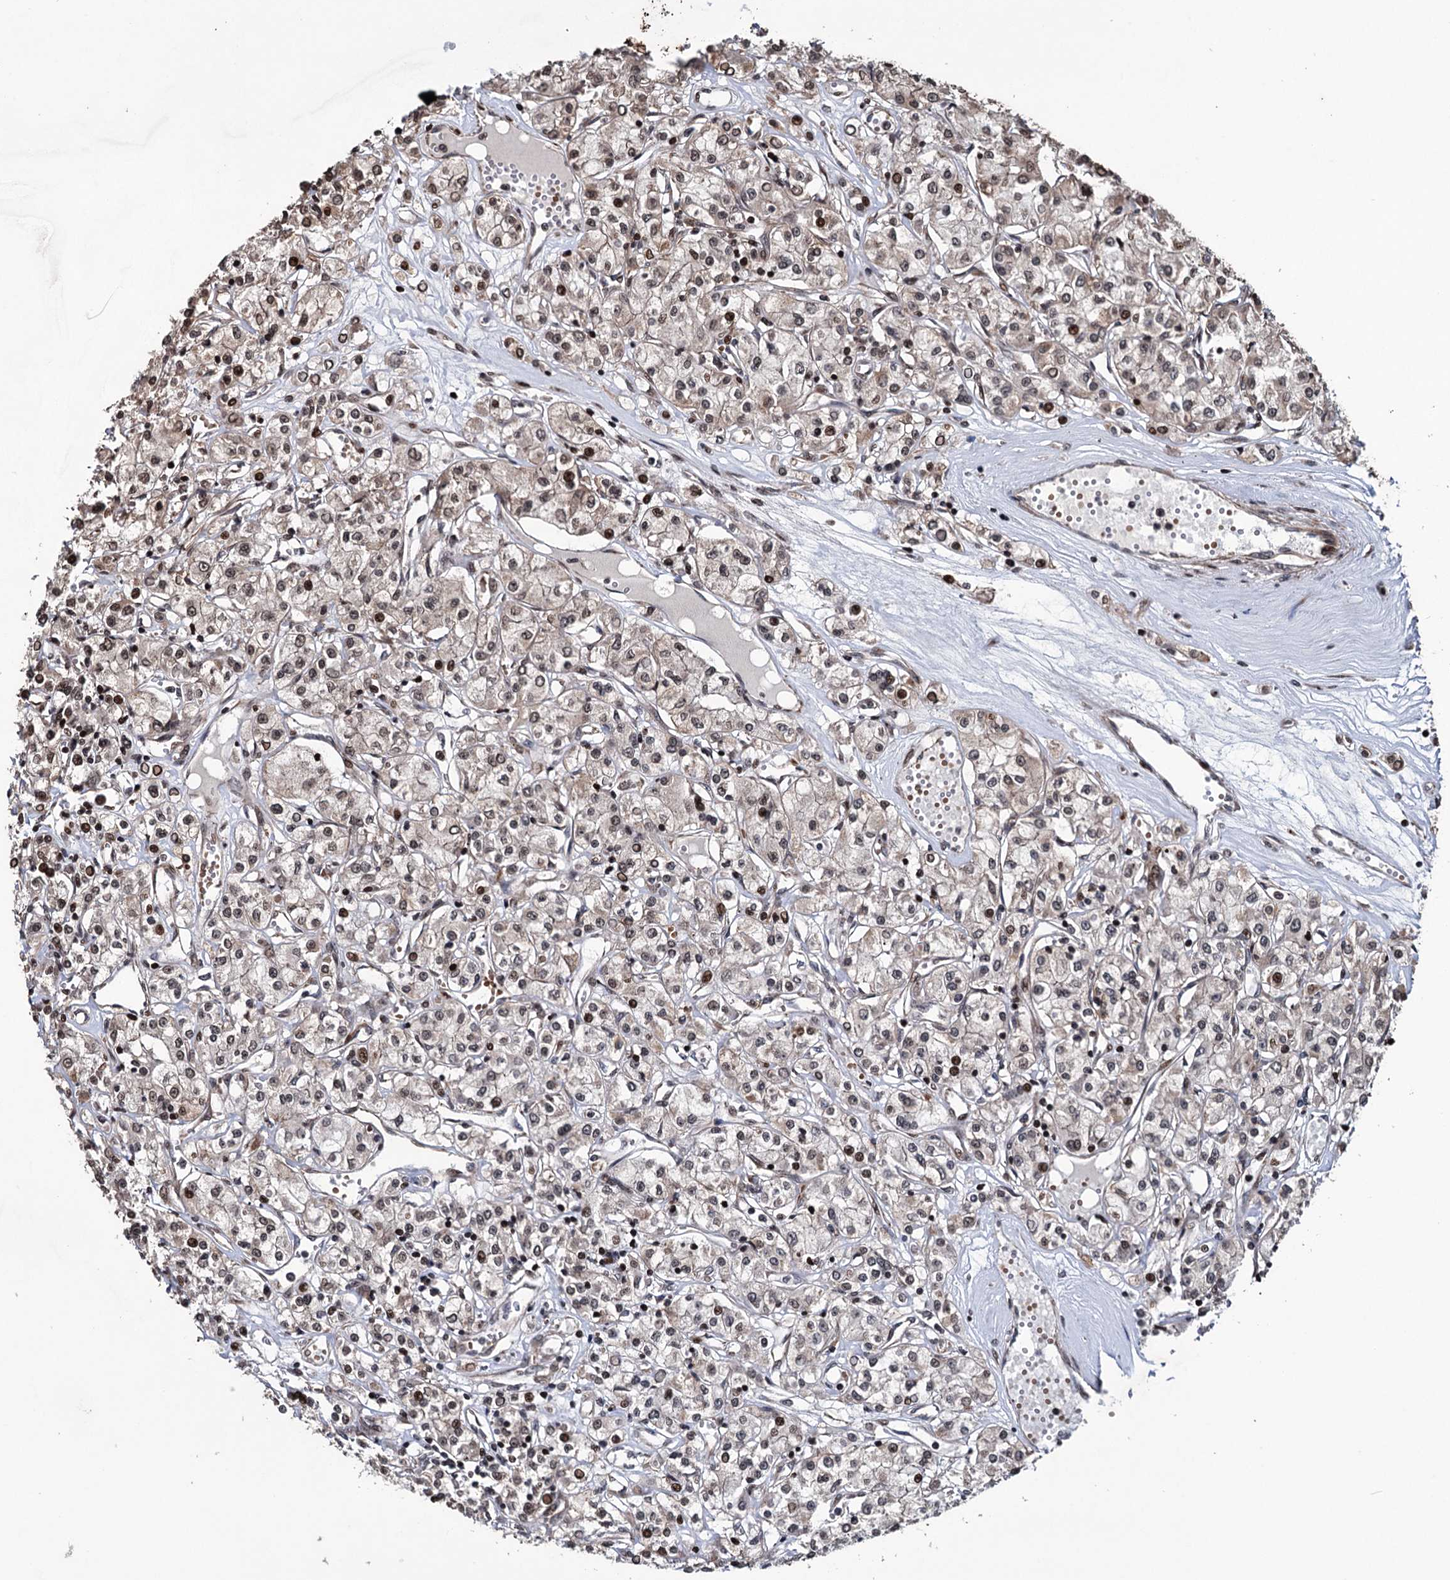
{"staining": {"intensity": "moderate", "quantity": "25%-75%", "location": "nuclear"}, "tissue": "renal cancer", "cell_type": "Tumor cells", "image_type": "cancer", "snomed": [{"axis": "morphology", "description": "Adenocarcinoma, NOS"}, {"axis": "topography", "description": "Kidney"}], "caption": "About 25%-75% of tumor cells in renal cancer (adenocarcinoma) display moderate nuclear protein expression as visualized by brown immunohistochemical staining.", "gene": "EYA4", "patient": {"sex": "female", "age": 59}}